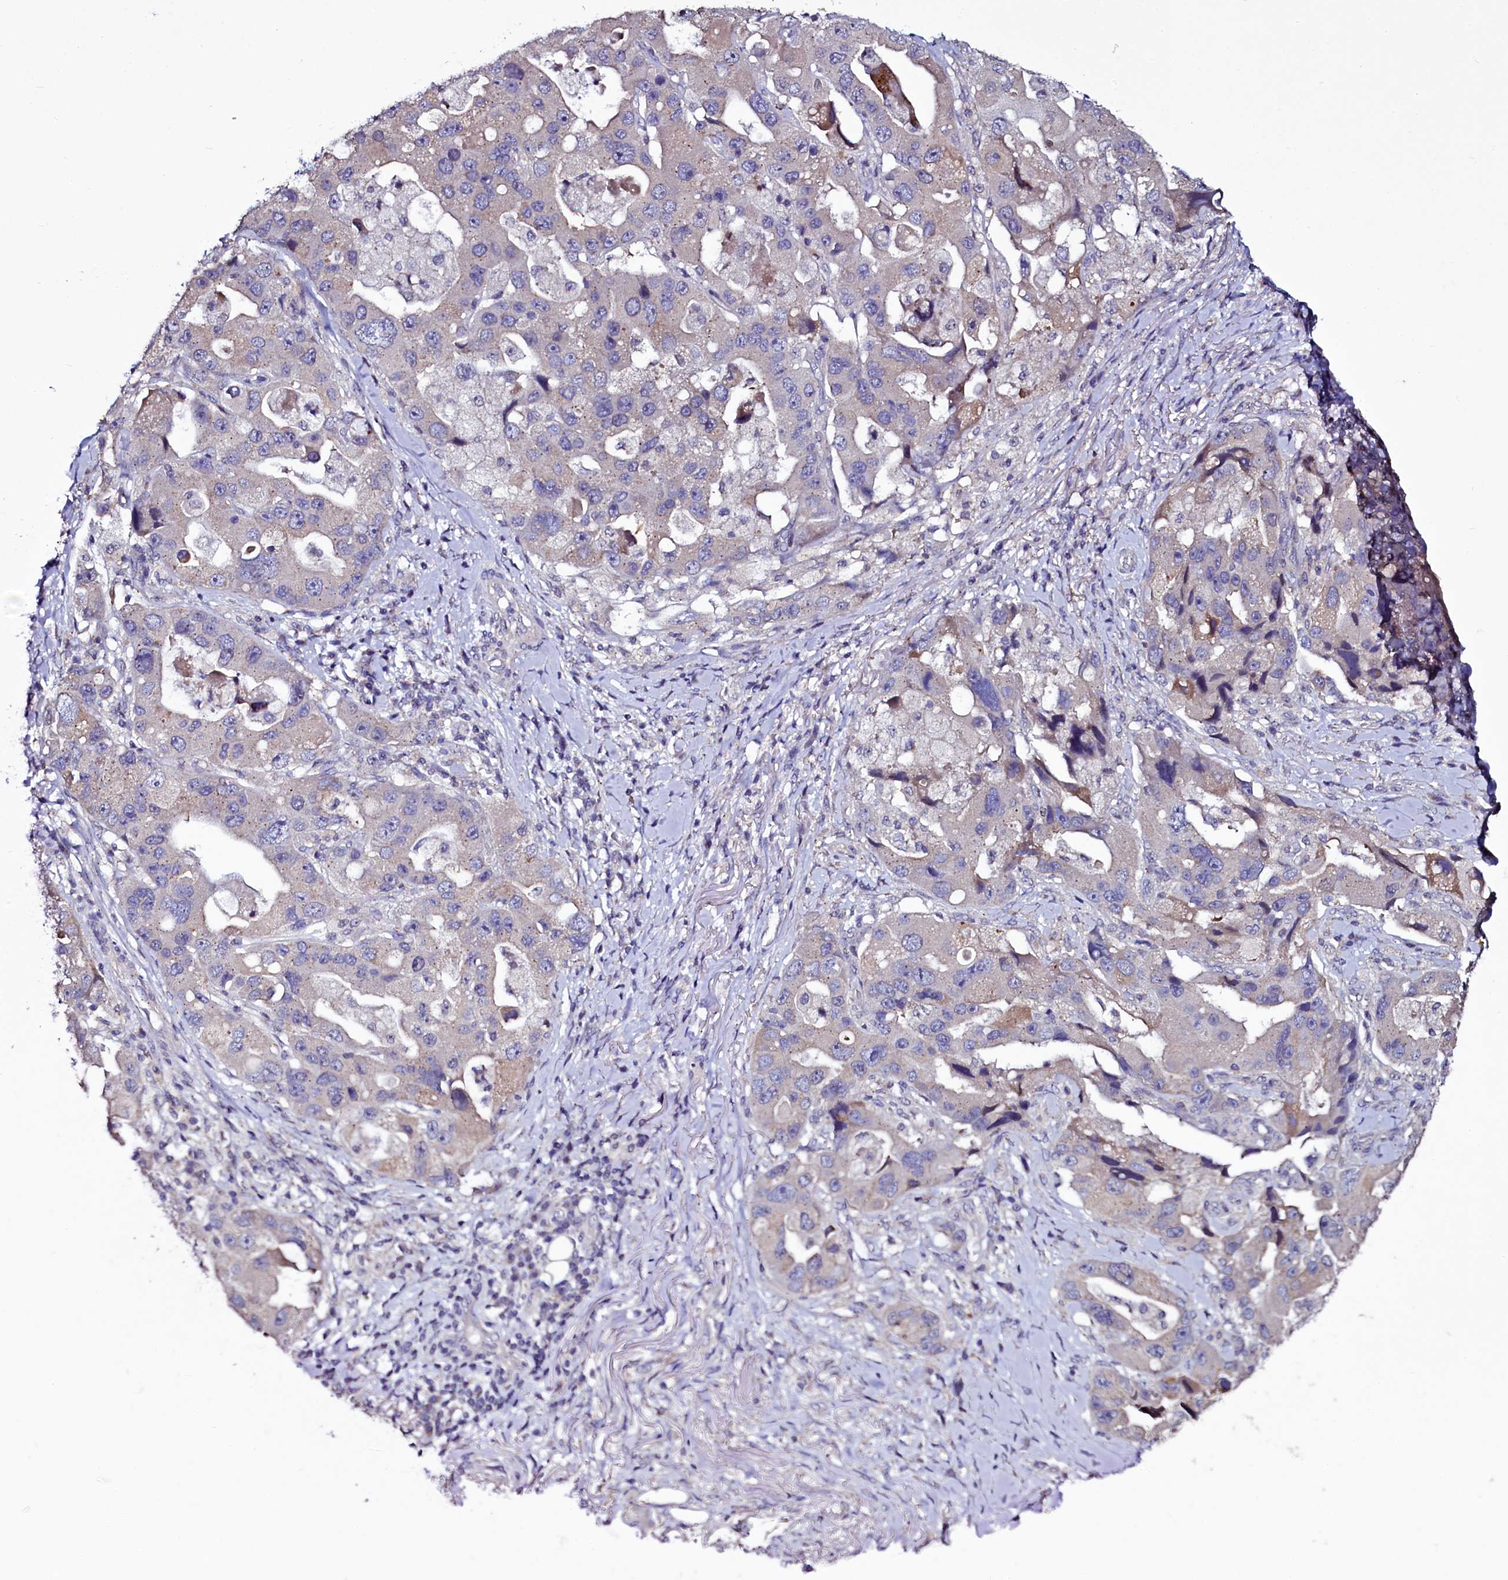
{"staining": {"intensity": "weak", "quantity": "25%-75%", "location": "cytoplasmic/membranous"}, "tissue": "lung cancer", "cell_type": "Tumor cells", "image_type": "cancer", "snomed": [{"axis": "morphology", "description": "Adenocarcinoma, NOS"}, {"axis": "topography", "description": "Lung"}], "caption": "The photomicrograph shows a brown stain indicating the presence of a protein in the cytoplasmic/membranous of tumor cells in lung adenocarcinoma. The staining is performed using DAB (3,3'-diaminobenzidine) brown chromogen to label protein expression. The nuclei are counter-stained blue using hematoxylin.", "gene": "USPL1", "patient": {"sex": "female", "age": 54}}